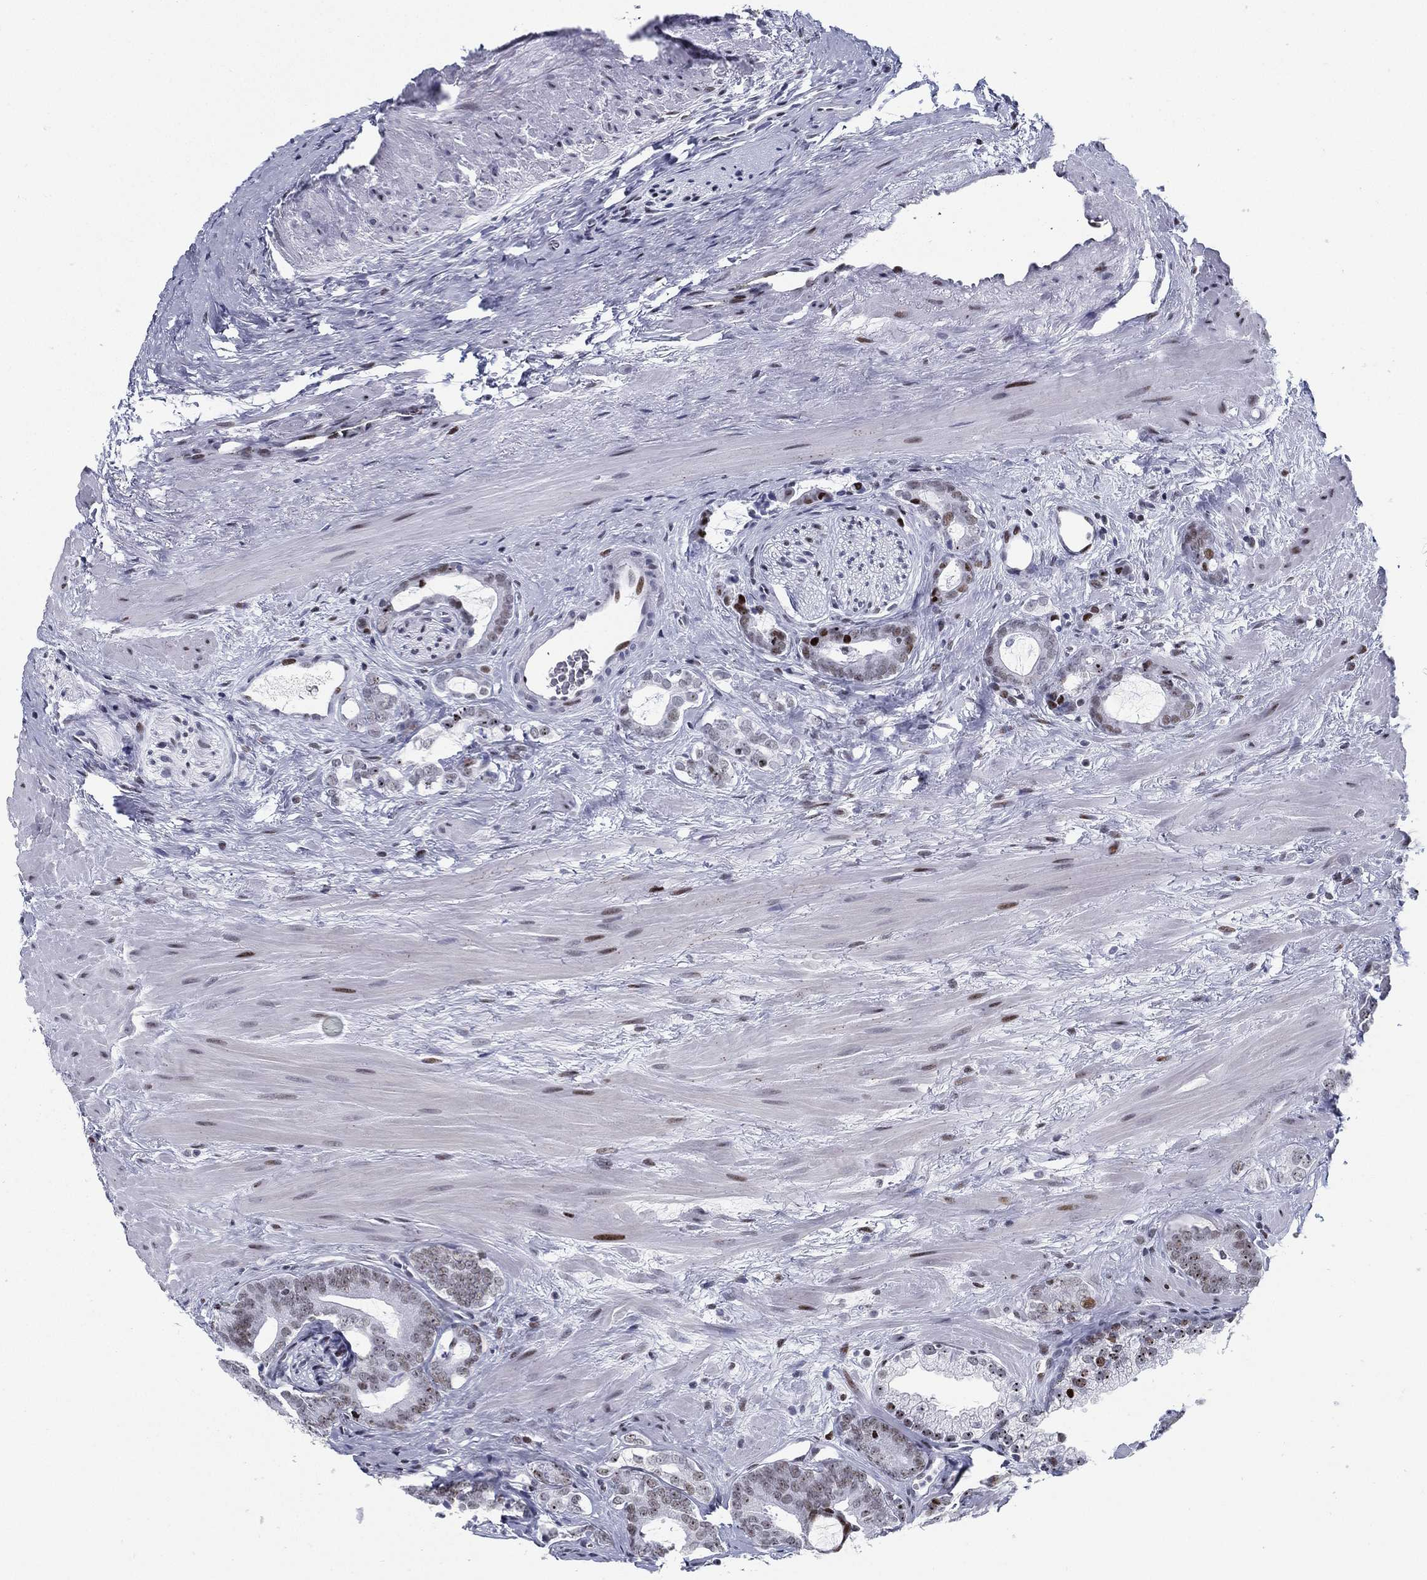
{"staining": {"intensity": "strong", "quantity": "<25%", "location": "nuclear"}, "tissue": "prostate cancer", "cell_type": "Tumor cells", "image_type": "cancer", "snomed": [{"axis": "morphology", "description": "Adenocarcinoma, NOS"}, {"axis": "topography", "description": "Prostate"}], "caption": "This histopathology image exhibits immunohistochemistry (IHC) staining of human prostate cancer, with medium strong nuclear expression in approximately <25% of tumor cells.", "gene": "CYB561D2", "patient": {"sex": "male", "age": 55}}